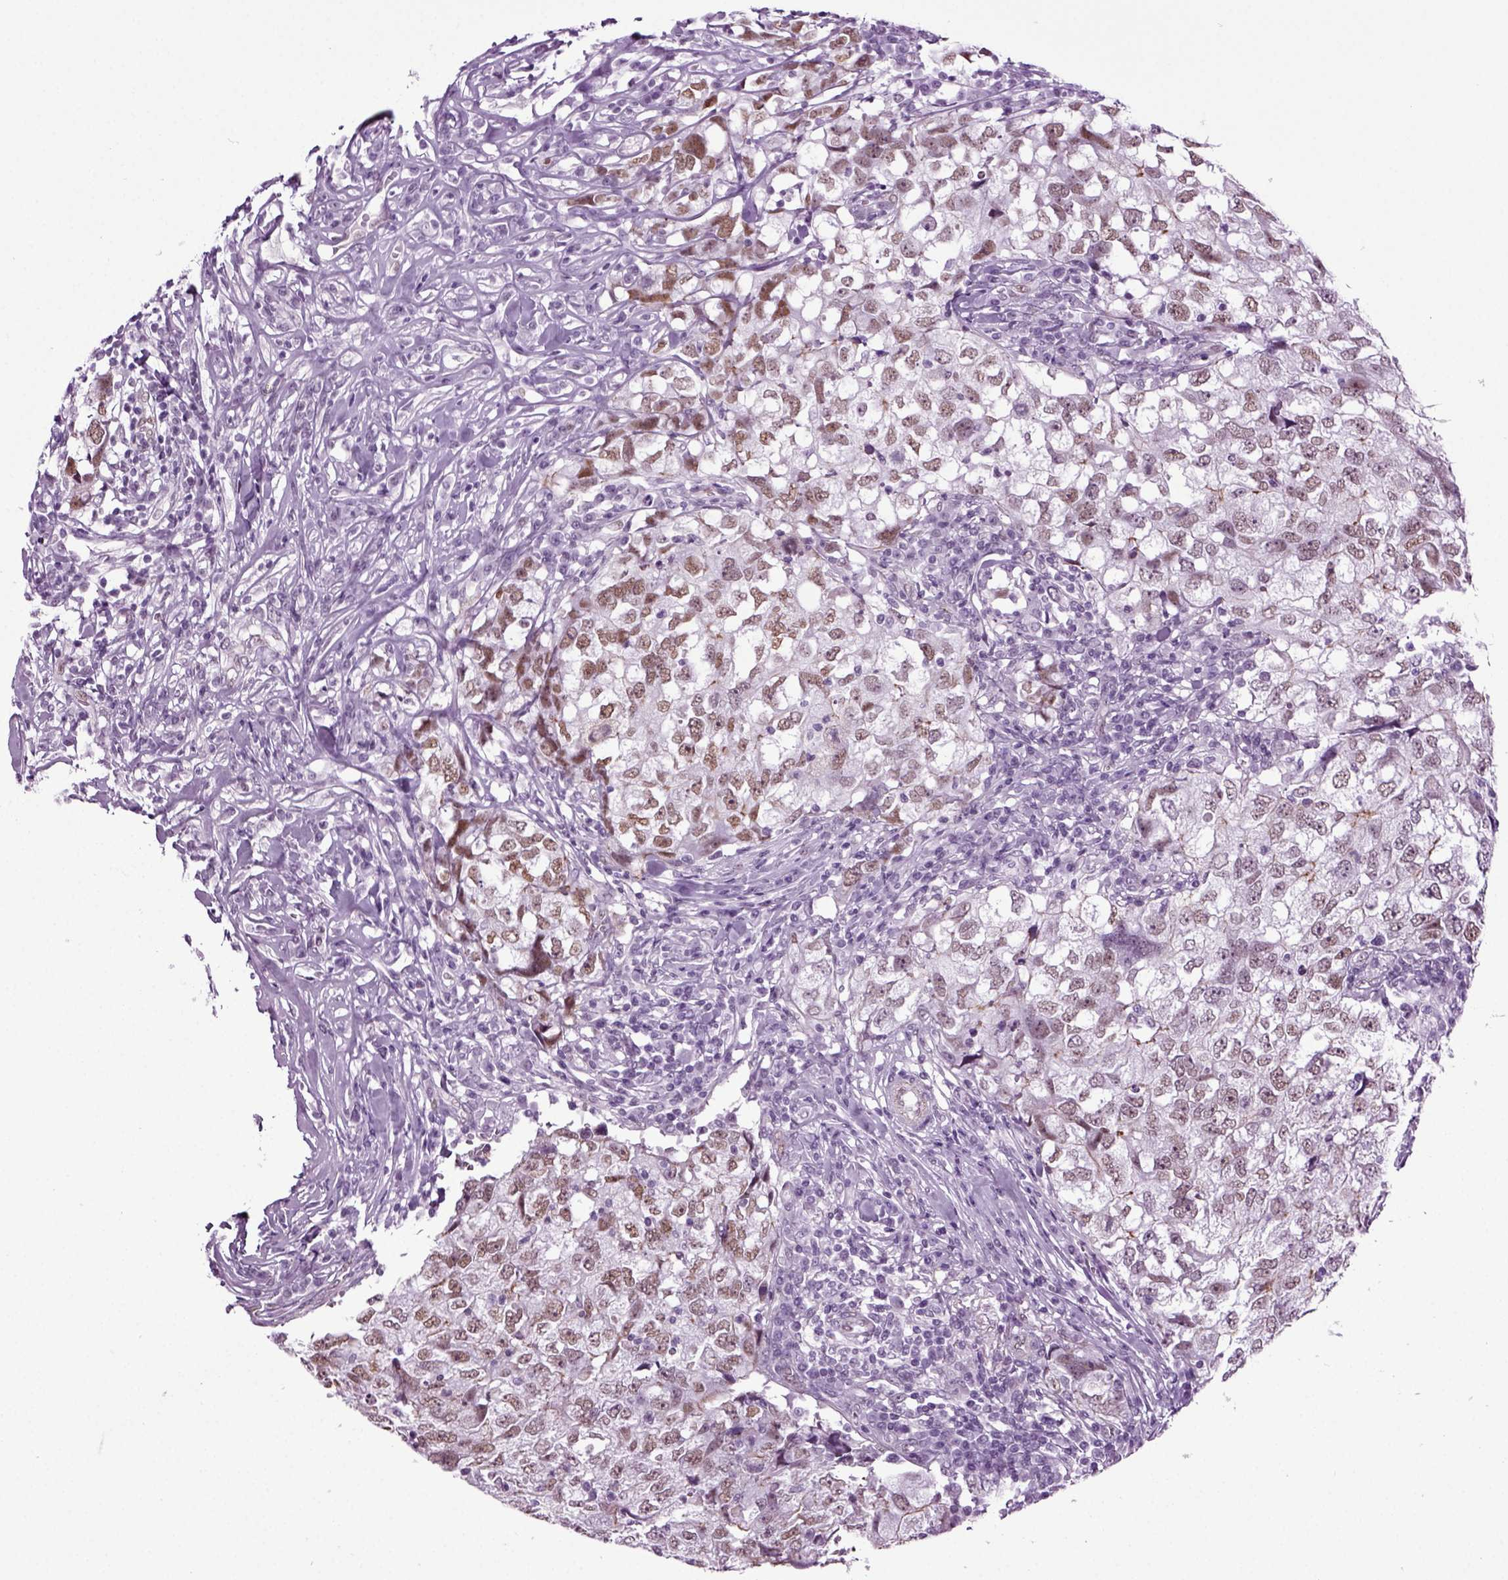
{"staining": {"intensity": "moderate", "quantity": ">75%", "location": "nuclear"}, "tissue": "breast cancer", "cell_type": "Tumor cells", "image_type": "cancer", "snomed": [{"axis": "morphology", "description": "Duct carcinoma"}, {"axis": "topography", "description": "Breast"}], "caption": "DAB immunohistochemical staining of human breast cancer (invasive ductal carcinoma) demonstrates moderate nuclear protein positivity in approximately >75% of tumor cells. (Brightfield microscopy of DAB IHC at high magnification).", "gene": "RFX3", "patient": {"sex": "female", "age": 30}}